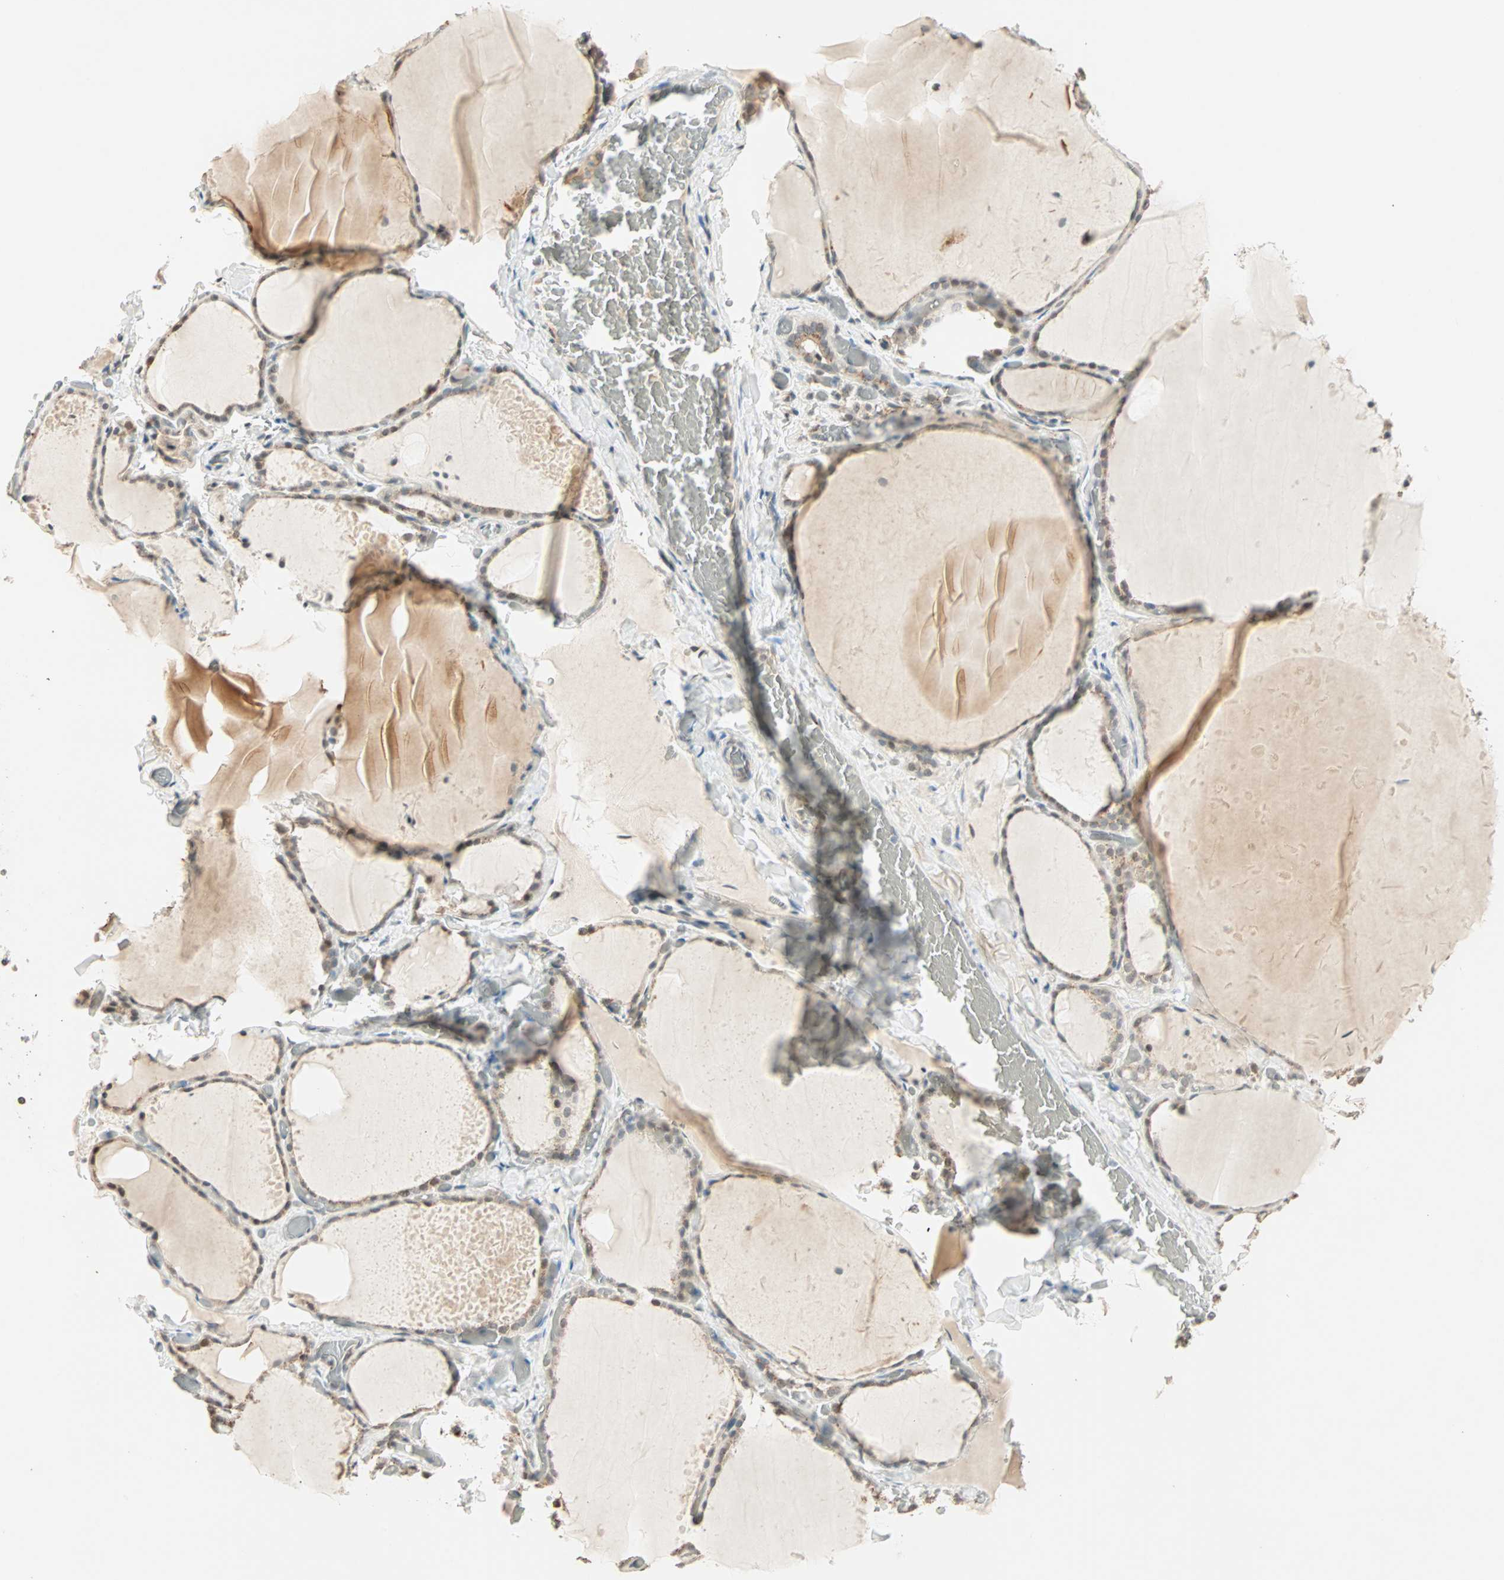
{"staining": {"intensity": "weak", "quantity": "<25%", "location": "cytoplasmic/membranous"}, "tissue": "thyroid gland", "cell_type": "Glandular cells", "image_type": "normal", "snomed": [{"axis": "morphology", "description": "Normal tissue, NOS"}, {"axis": "topography", "description": "Thyroid gland"}], "caption": "High power microscopy micrograph of an immunohistochemistry (IHC) micrograph of benign thyroid gland, revealing no significant staining in glandular cells.", "gene": "PRDM2", "patient": {"sex": "female", "age": 22}}